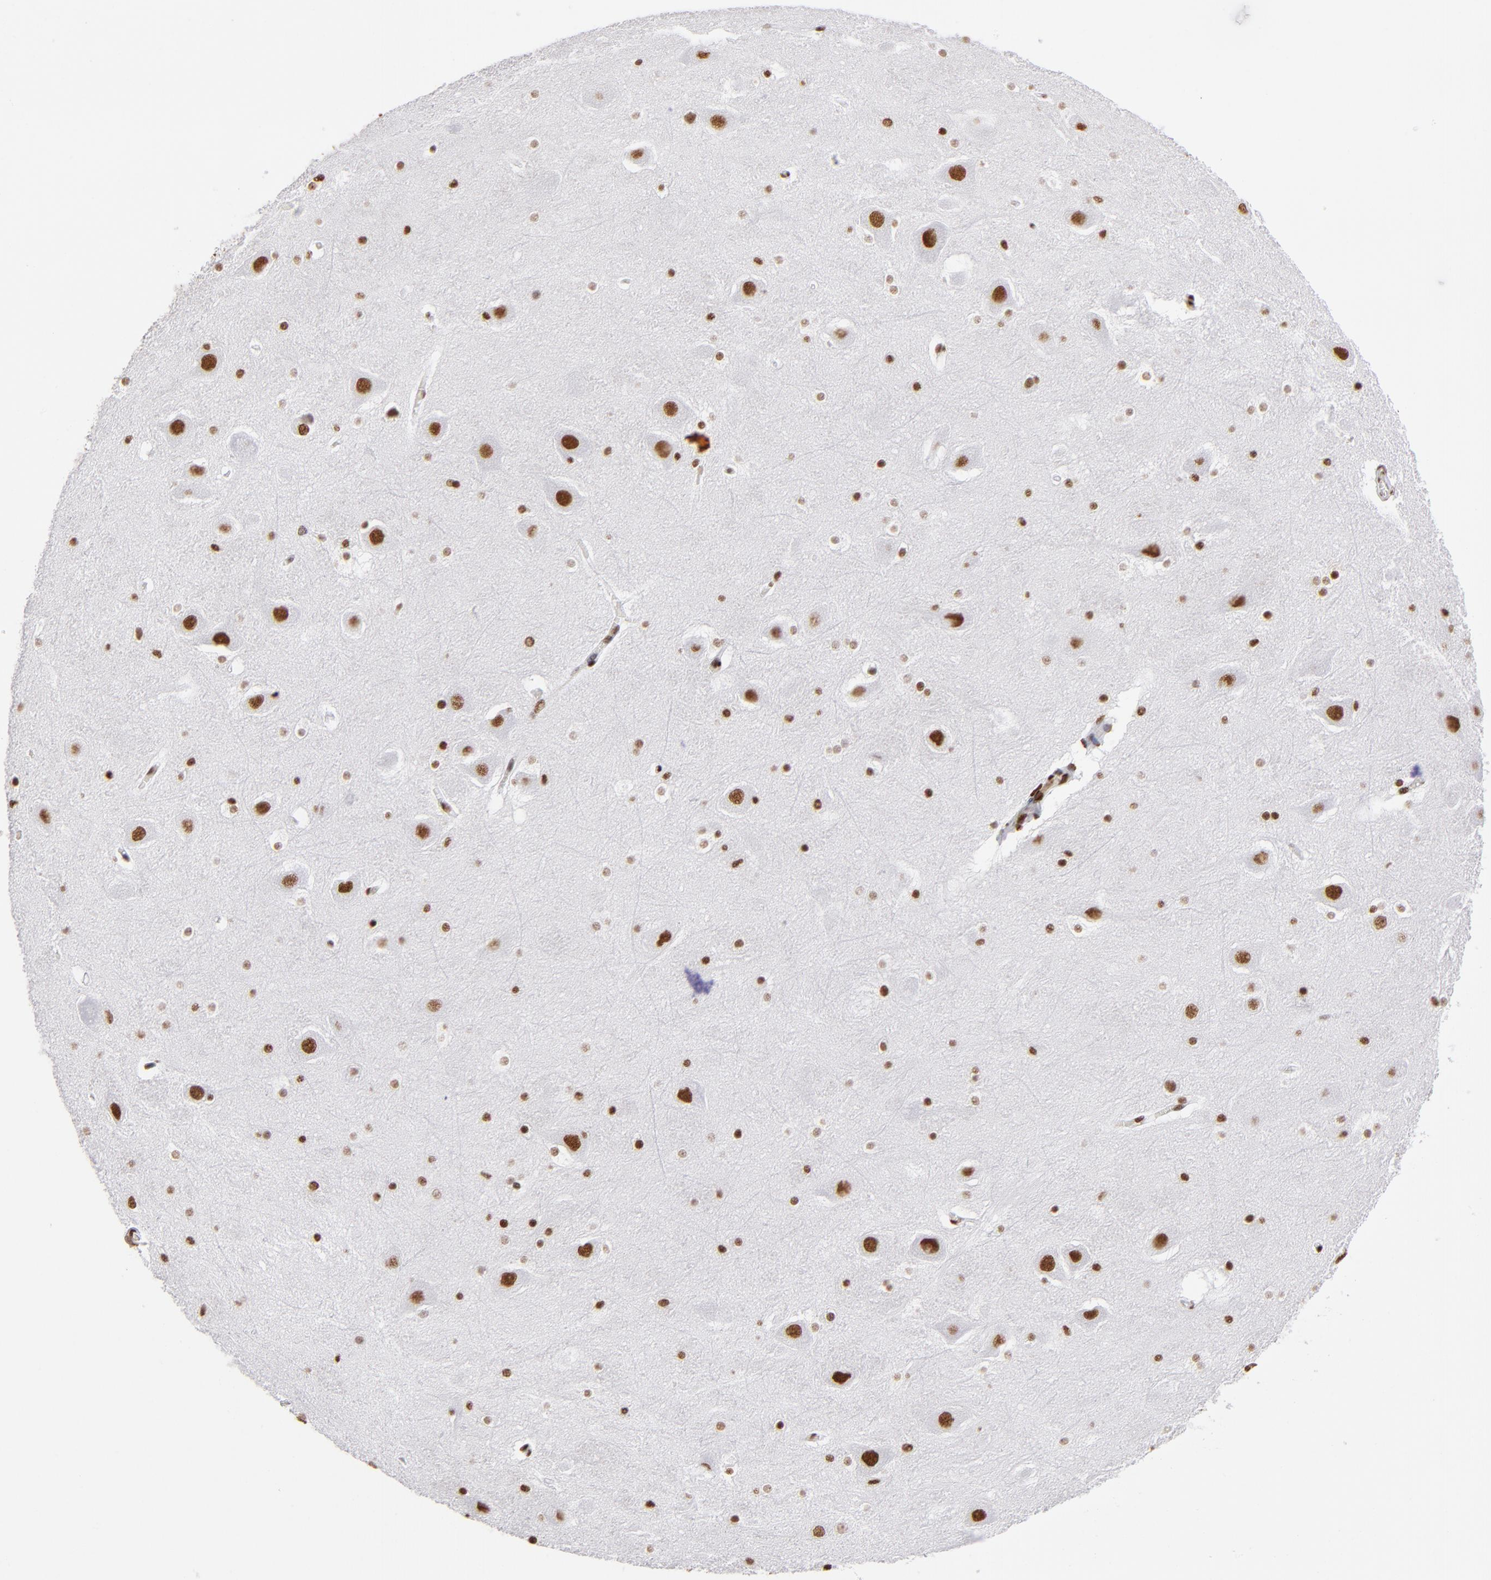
{"staining": {"intensity": "strong", "quantity": ">75%", "location": "nuclear"}, "tissue": "hippocampus", "cell_type": "Glial cells", "image_type": "normal", "snomed": [{"axis": "morphology", "description": "Normal tissue, NOS"}, {"axis": "topography", "description": "Hippocampus"}], "caption": "Protein analysis of normal hippocampus displays strong nuclear staining in approximately >75% of glial cells.", "gene": "MRE11", "patient": {"sex": "male", "age": 45}}